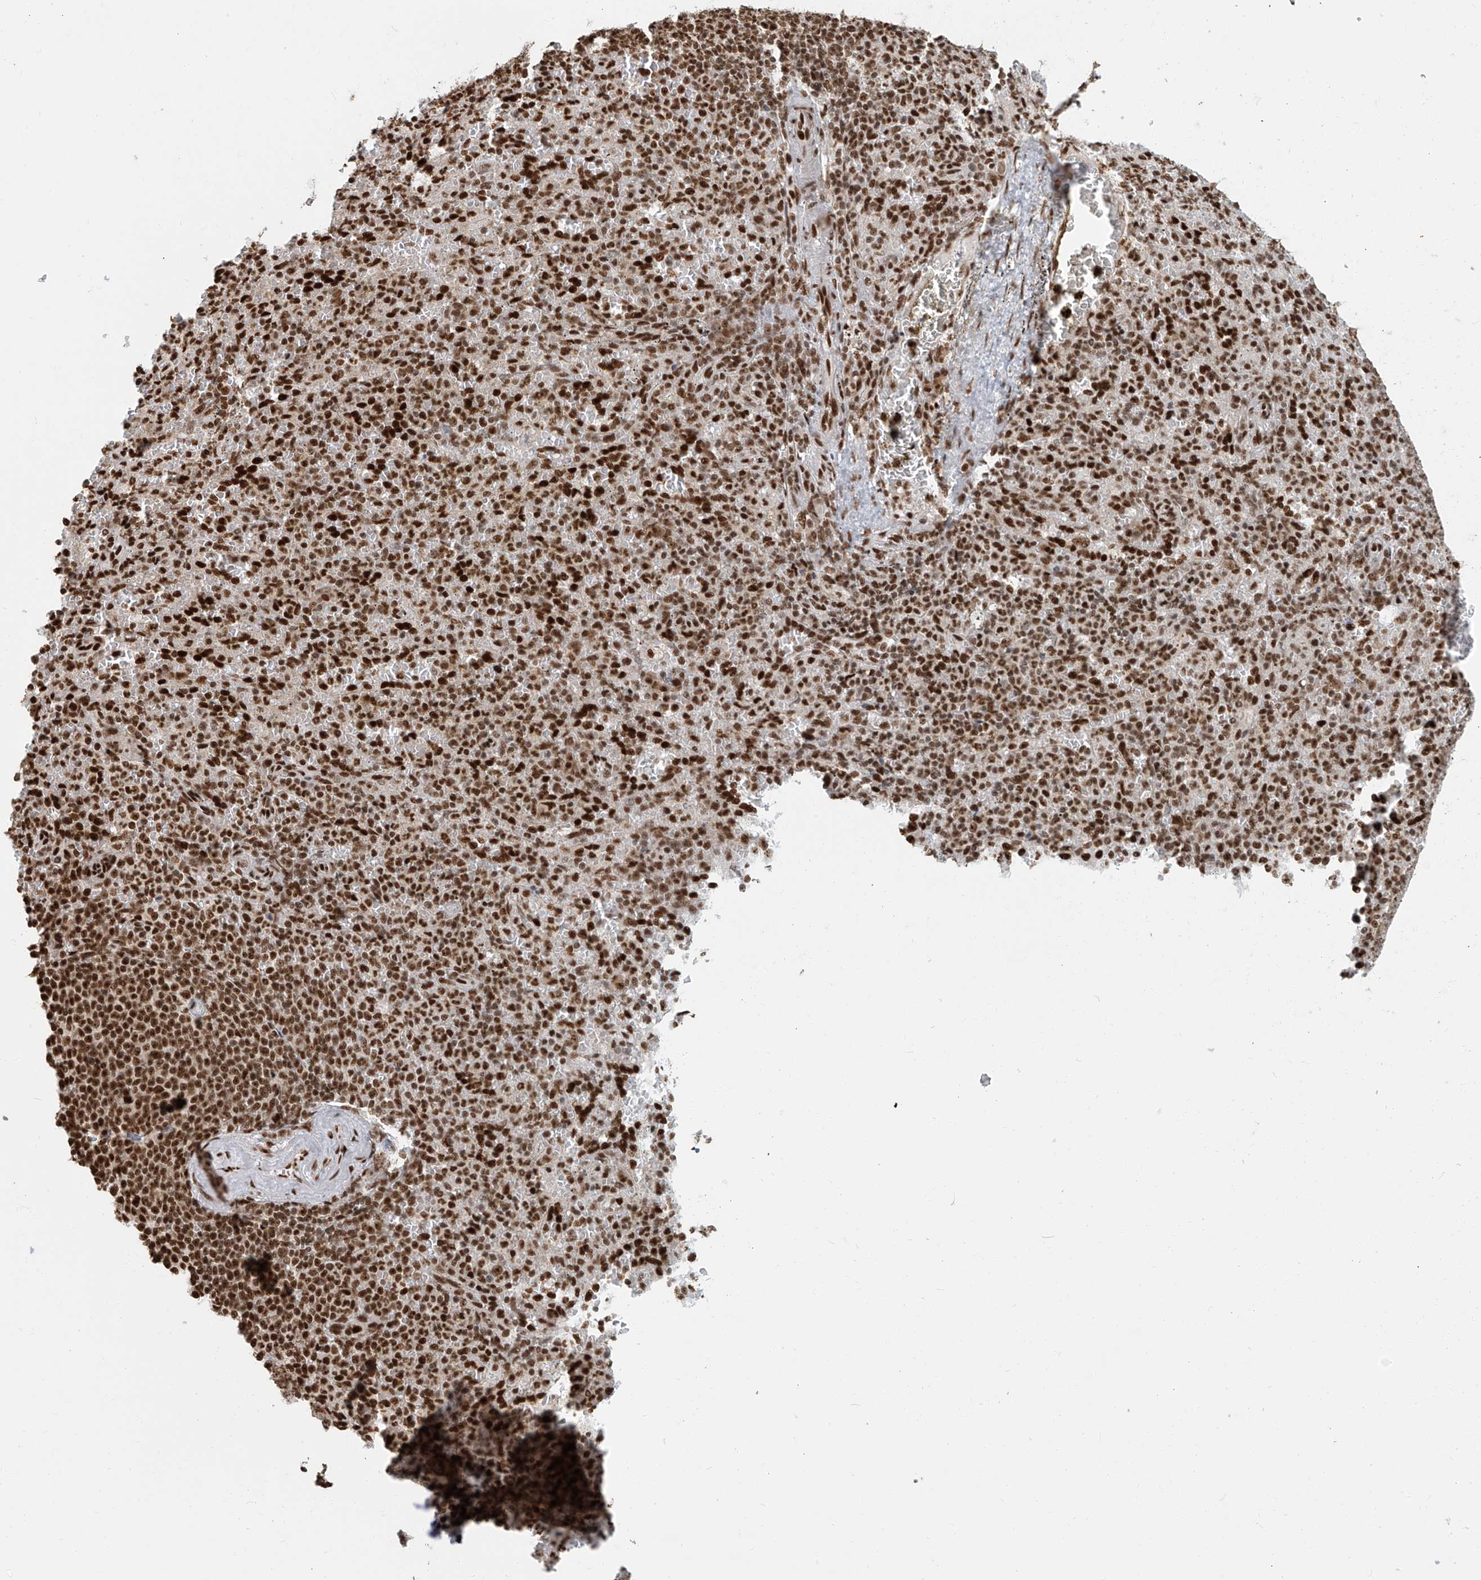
{"staining": {"intensity": "strong", "quantity": ">75%", "location": "nuclear"}, "tissue": "spleen", "cell_type": "Cells in red pulp", "image_type": "normal", "snomed": [{"axis": "morphology", "description": "Normal tissue, NOS"}, {"axis": "topography", "description": "Spleen"}], "caption": "Protein staining of benign spleen exhibits strong nuclear positivity in approximately >75% of cells in red pulp.", "gene": "FAM193B", "patient": {"sex": "female", "age": 74}}